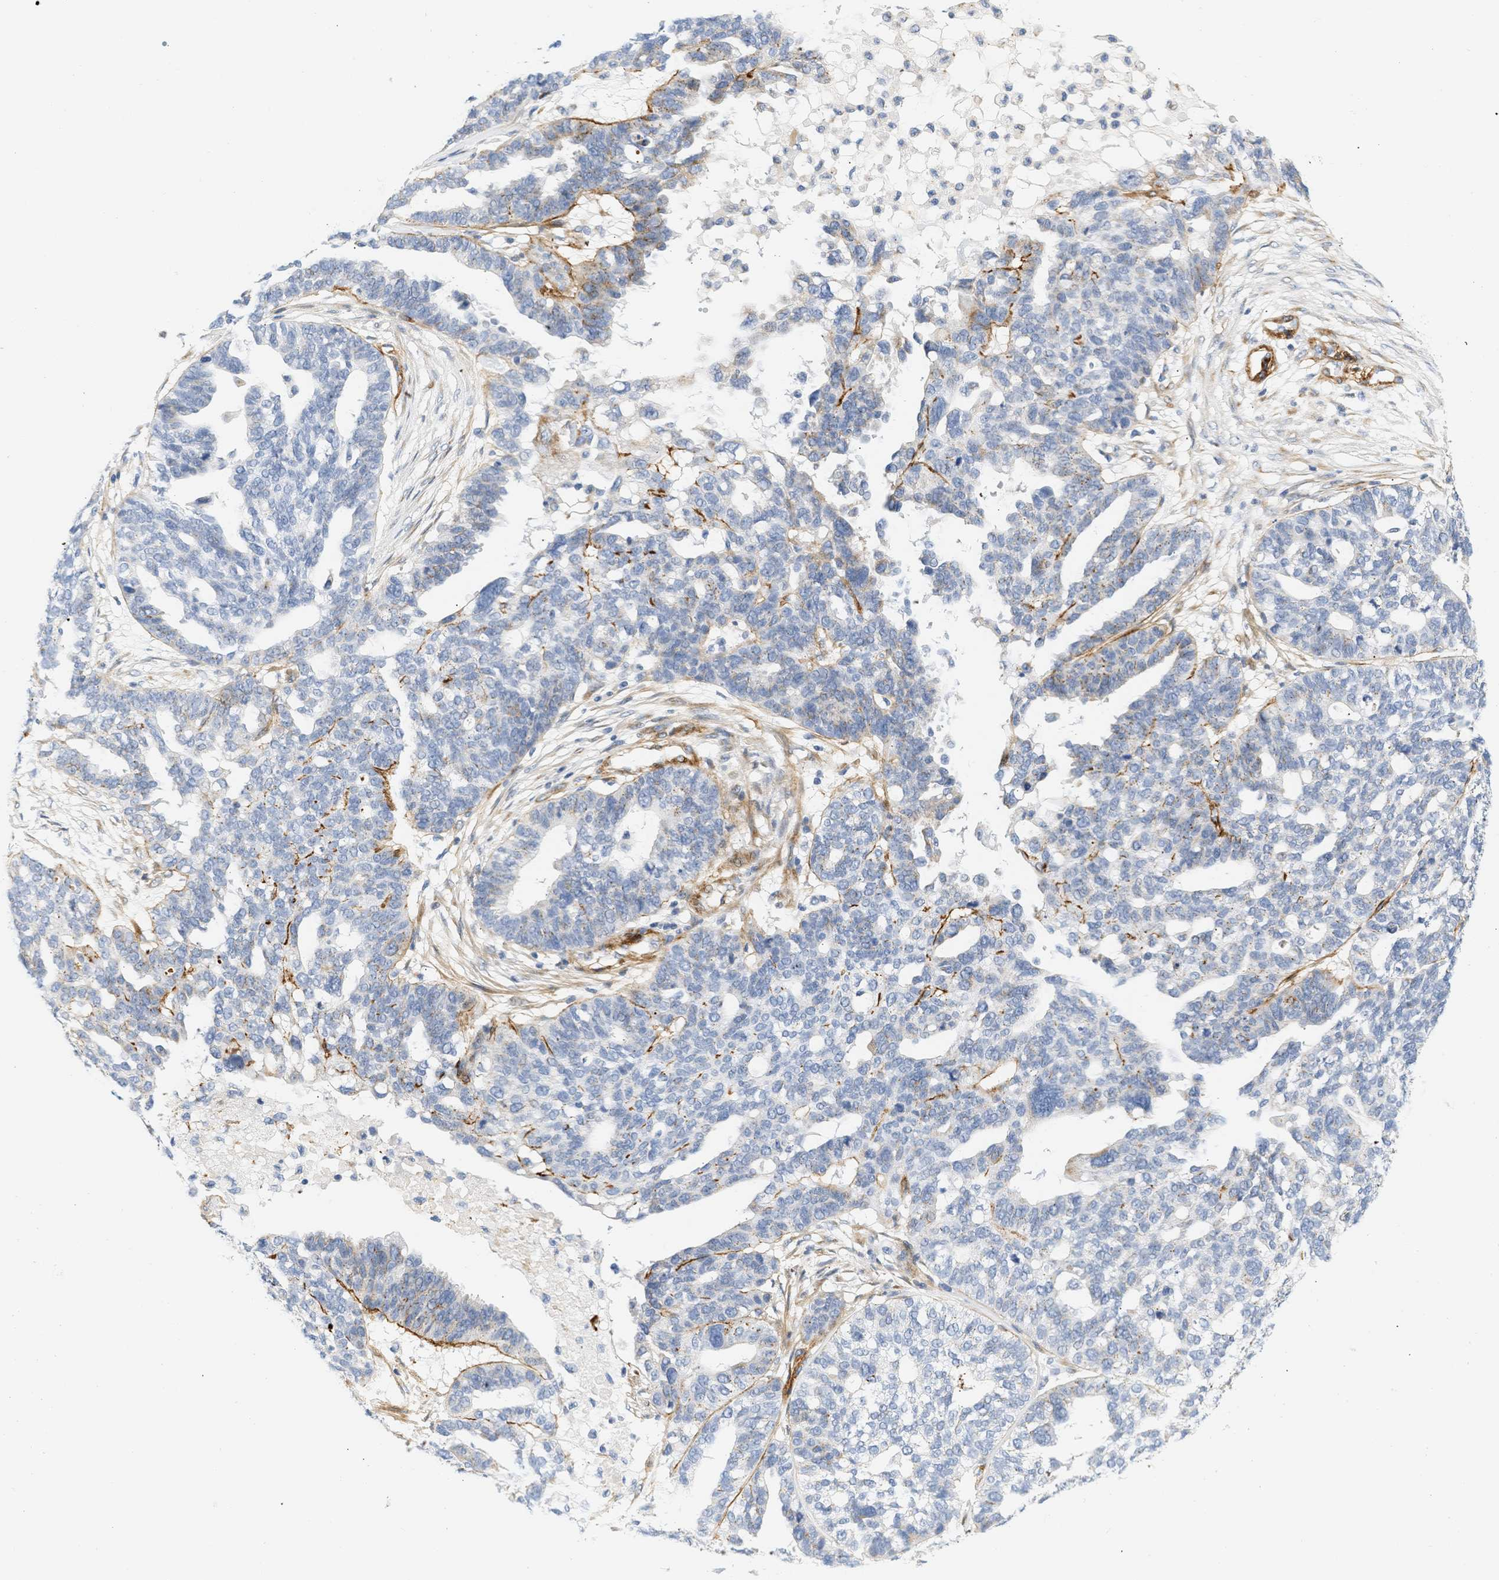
{"staining": {"intensity": "moderate", "quantity": "<25%", "location": "cytoplasmic/membranous"}, "tissue": "ovarian cancer", "cell_type": "Tumor cells", "image_type": "cancer", "snomed": [{"axis": "morphology", "description": "Cystadenocarcinoma, serous, NOS"}, {"axis": "topography", "description": "Ovary"}], "caption": "Ovarian cancer stained with immunohistochemistry reveals moderate cytoplasmic/membranous expression in approximately <25% of tumor cells.", "gene": "SLC30A7", "patient": {"sex": "female", "age": 59}}